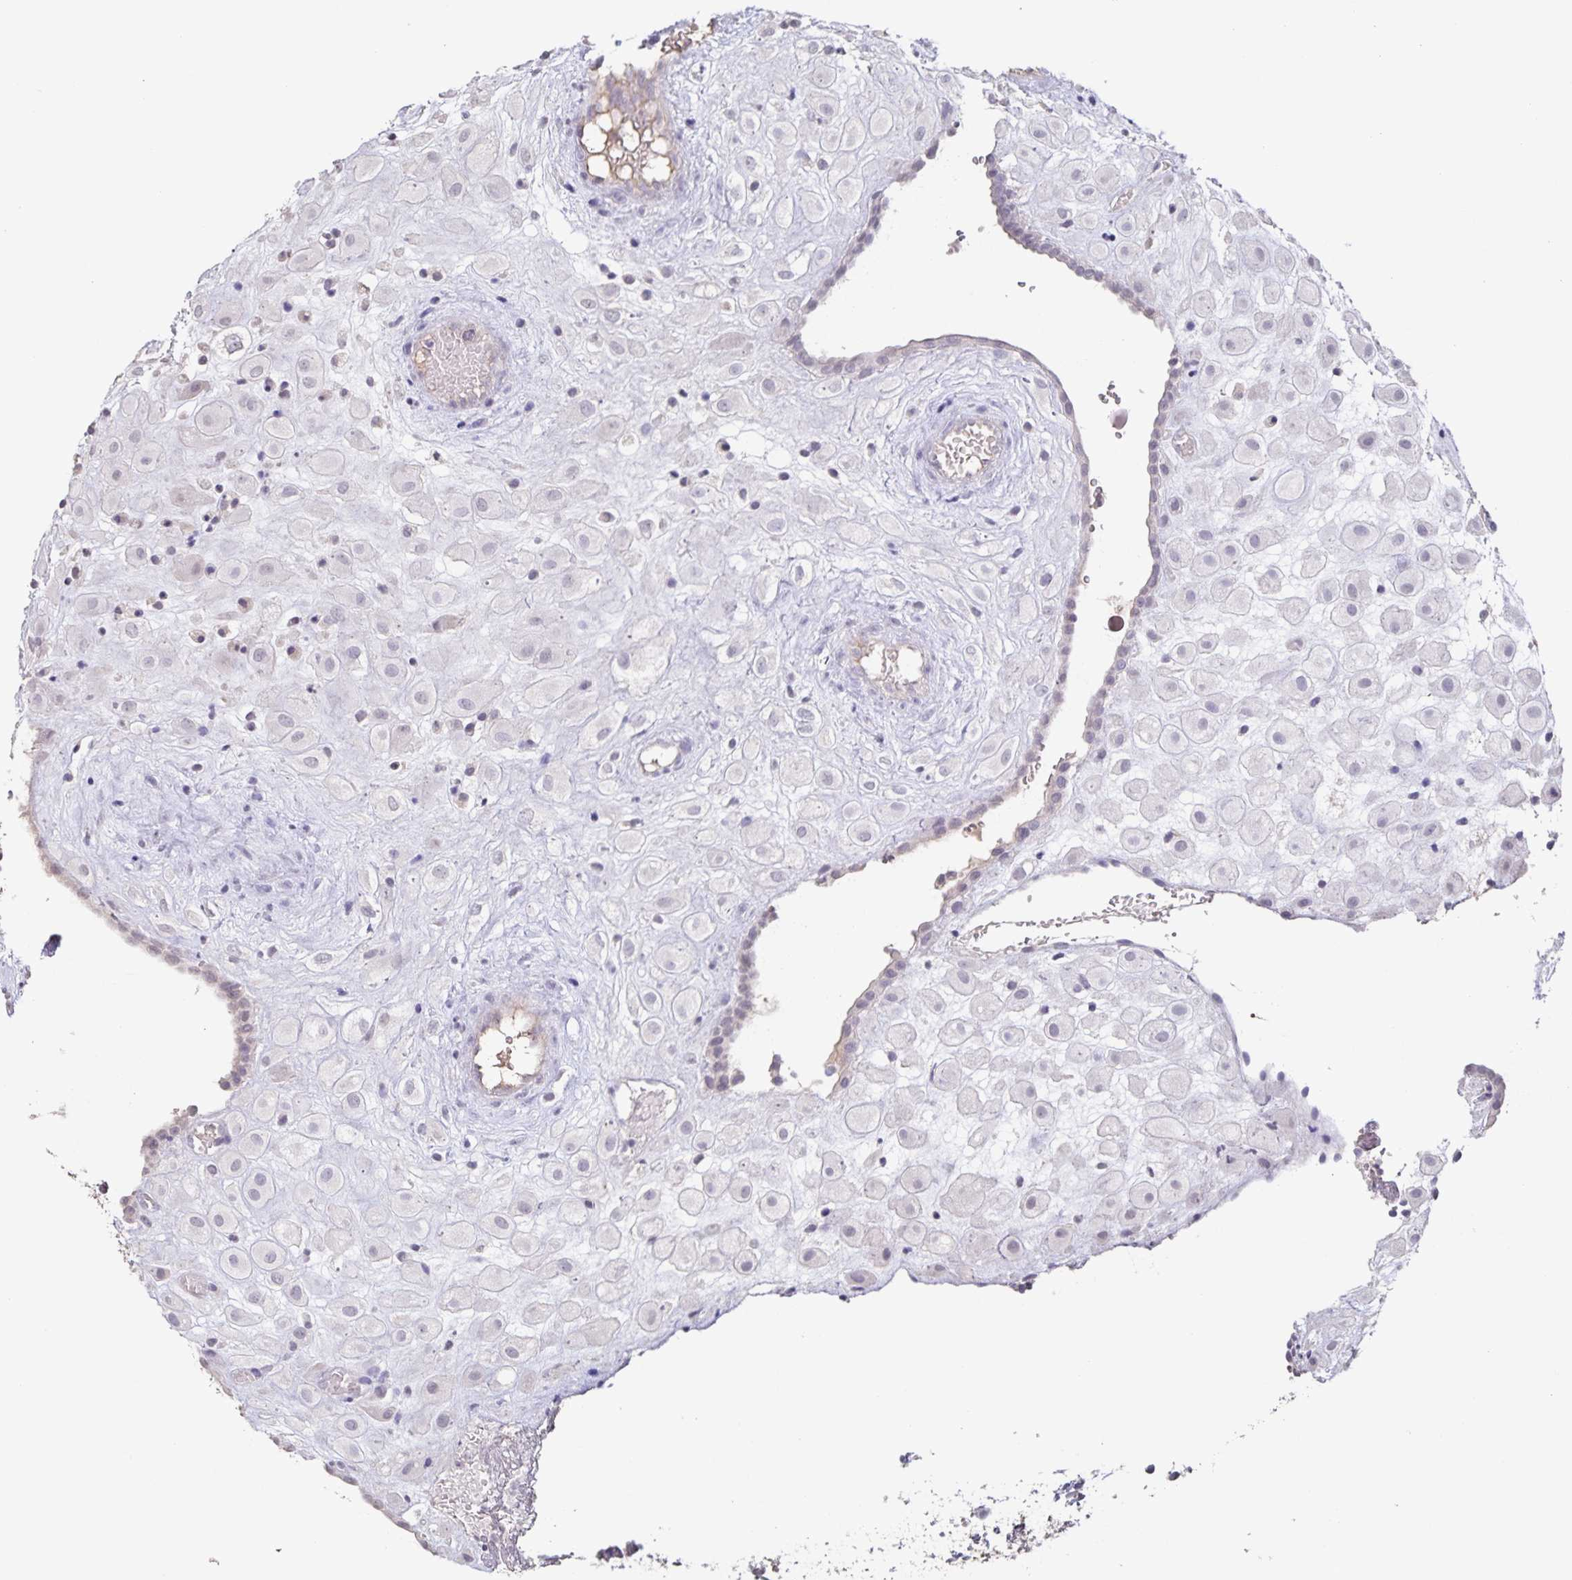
{"staining": {"intensity": "negative", "quantity": "none", "location": "none"}, "tissue": "placenta", "cell_type": "Decidual cells", "image_type": "normal", "snomed": [{"axis": "morphology", "description": "Normal tissue, NOS"}, {"axis": "topography", "description": "Placenta"}], "caption": "This is an immunohistochemistry photomicrograph of normal placenta. There is no expression in decidual cells.", "gene": "INSL5", "patient": {"sex": "female", "age": 24}}